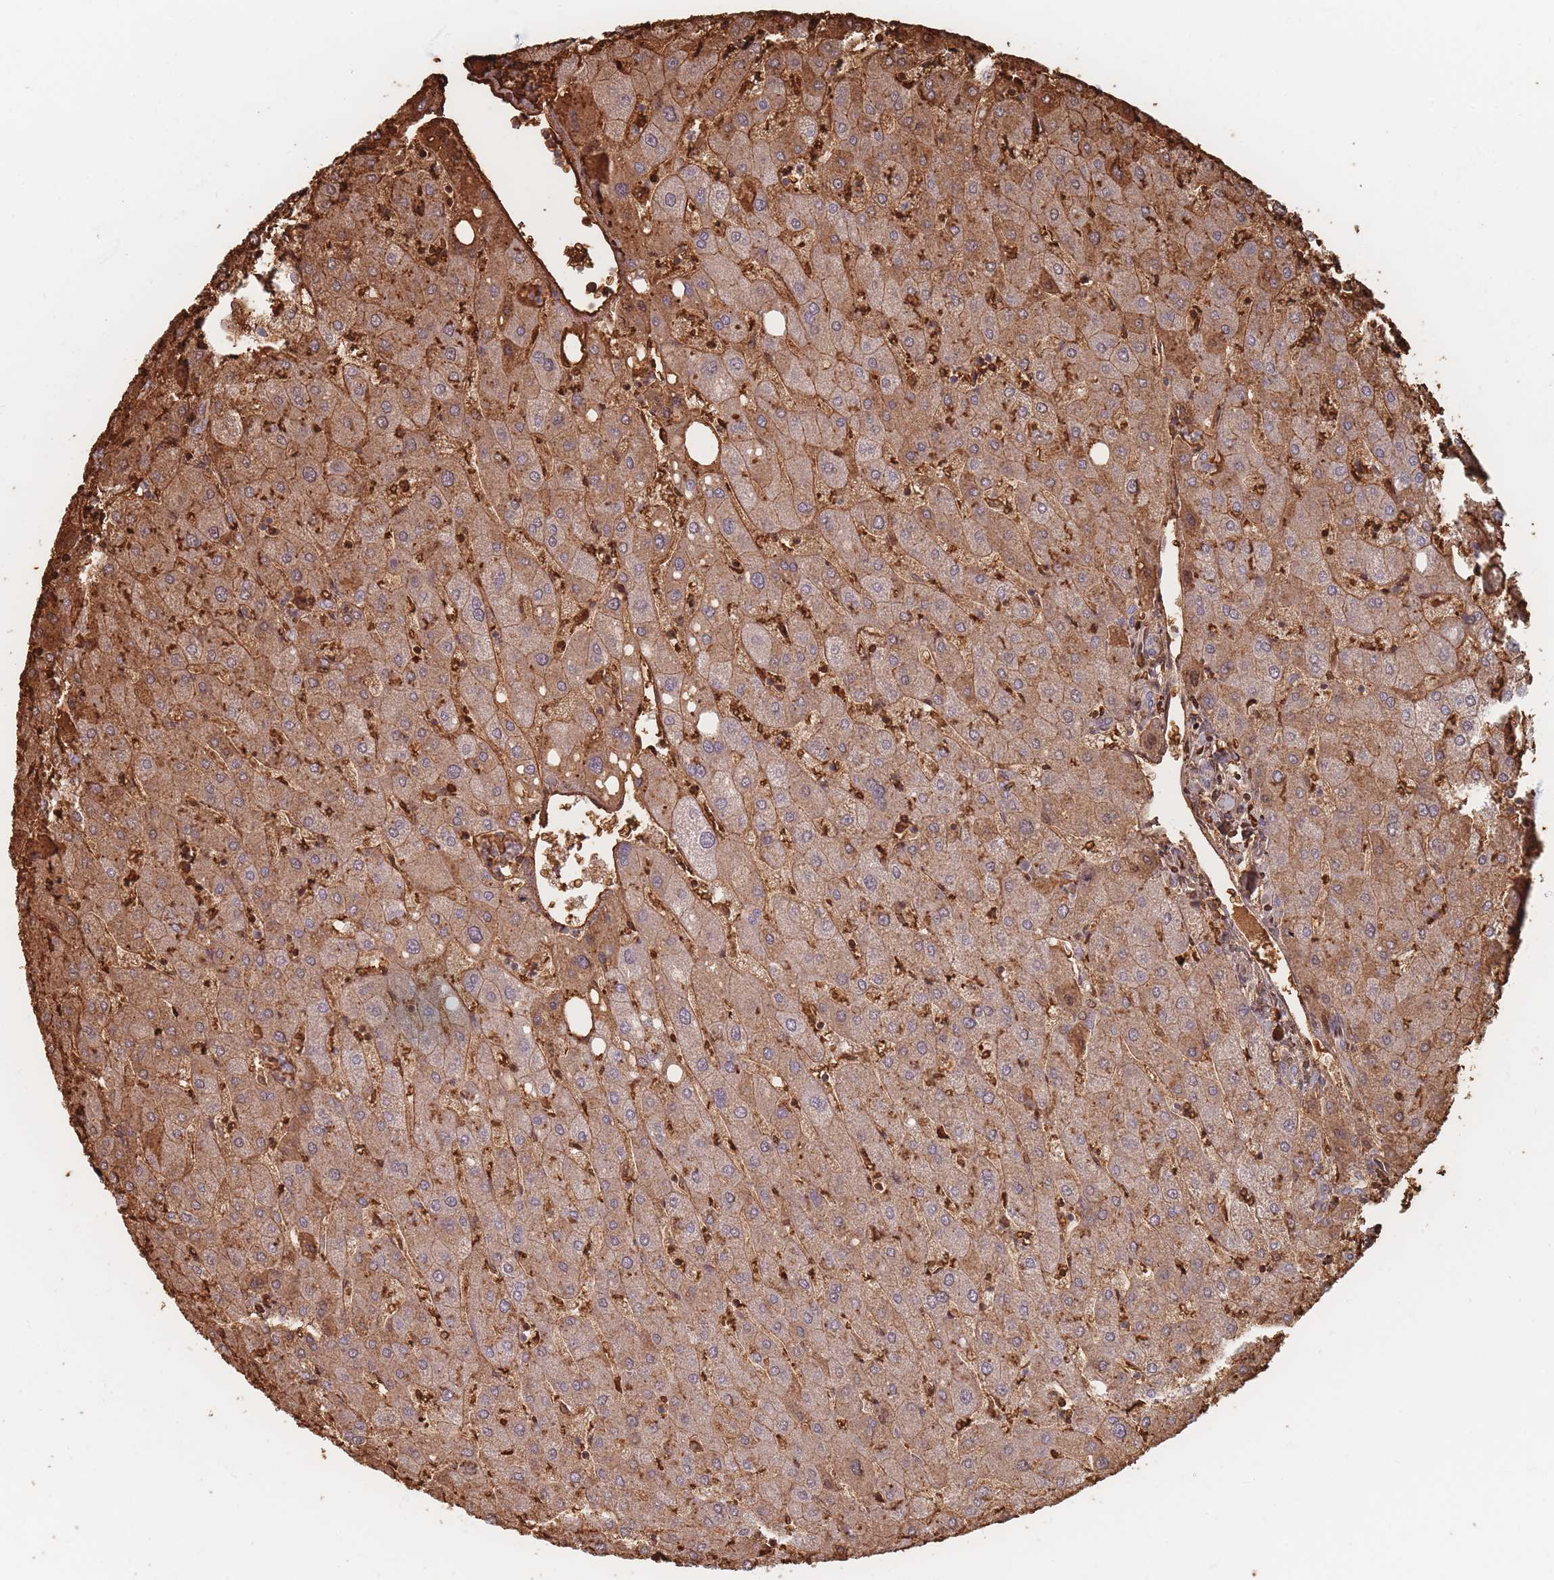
{"staining": {"intensity": "weak", "quantity": ">75%", "location": "cytoplasmic/membranous"}, "tissue": "liver", "cell_type": "Cholangiocytes", "image_type": "normal", "snomed": [{"axis": "morphology", "description": "Normal tissue, NOS"}, {"axis": "topography", "description": "Liver"}], "caption": "Immunohistochemical staining of unremarkable liver exhibits weak cytoplasmic/membranous protein expression in approximately >75% of cholangiocytes. Nuclei are stained in blue.", "gene": "SLC2A6", "patient": {"sex": "male", "age": 67}}